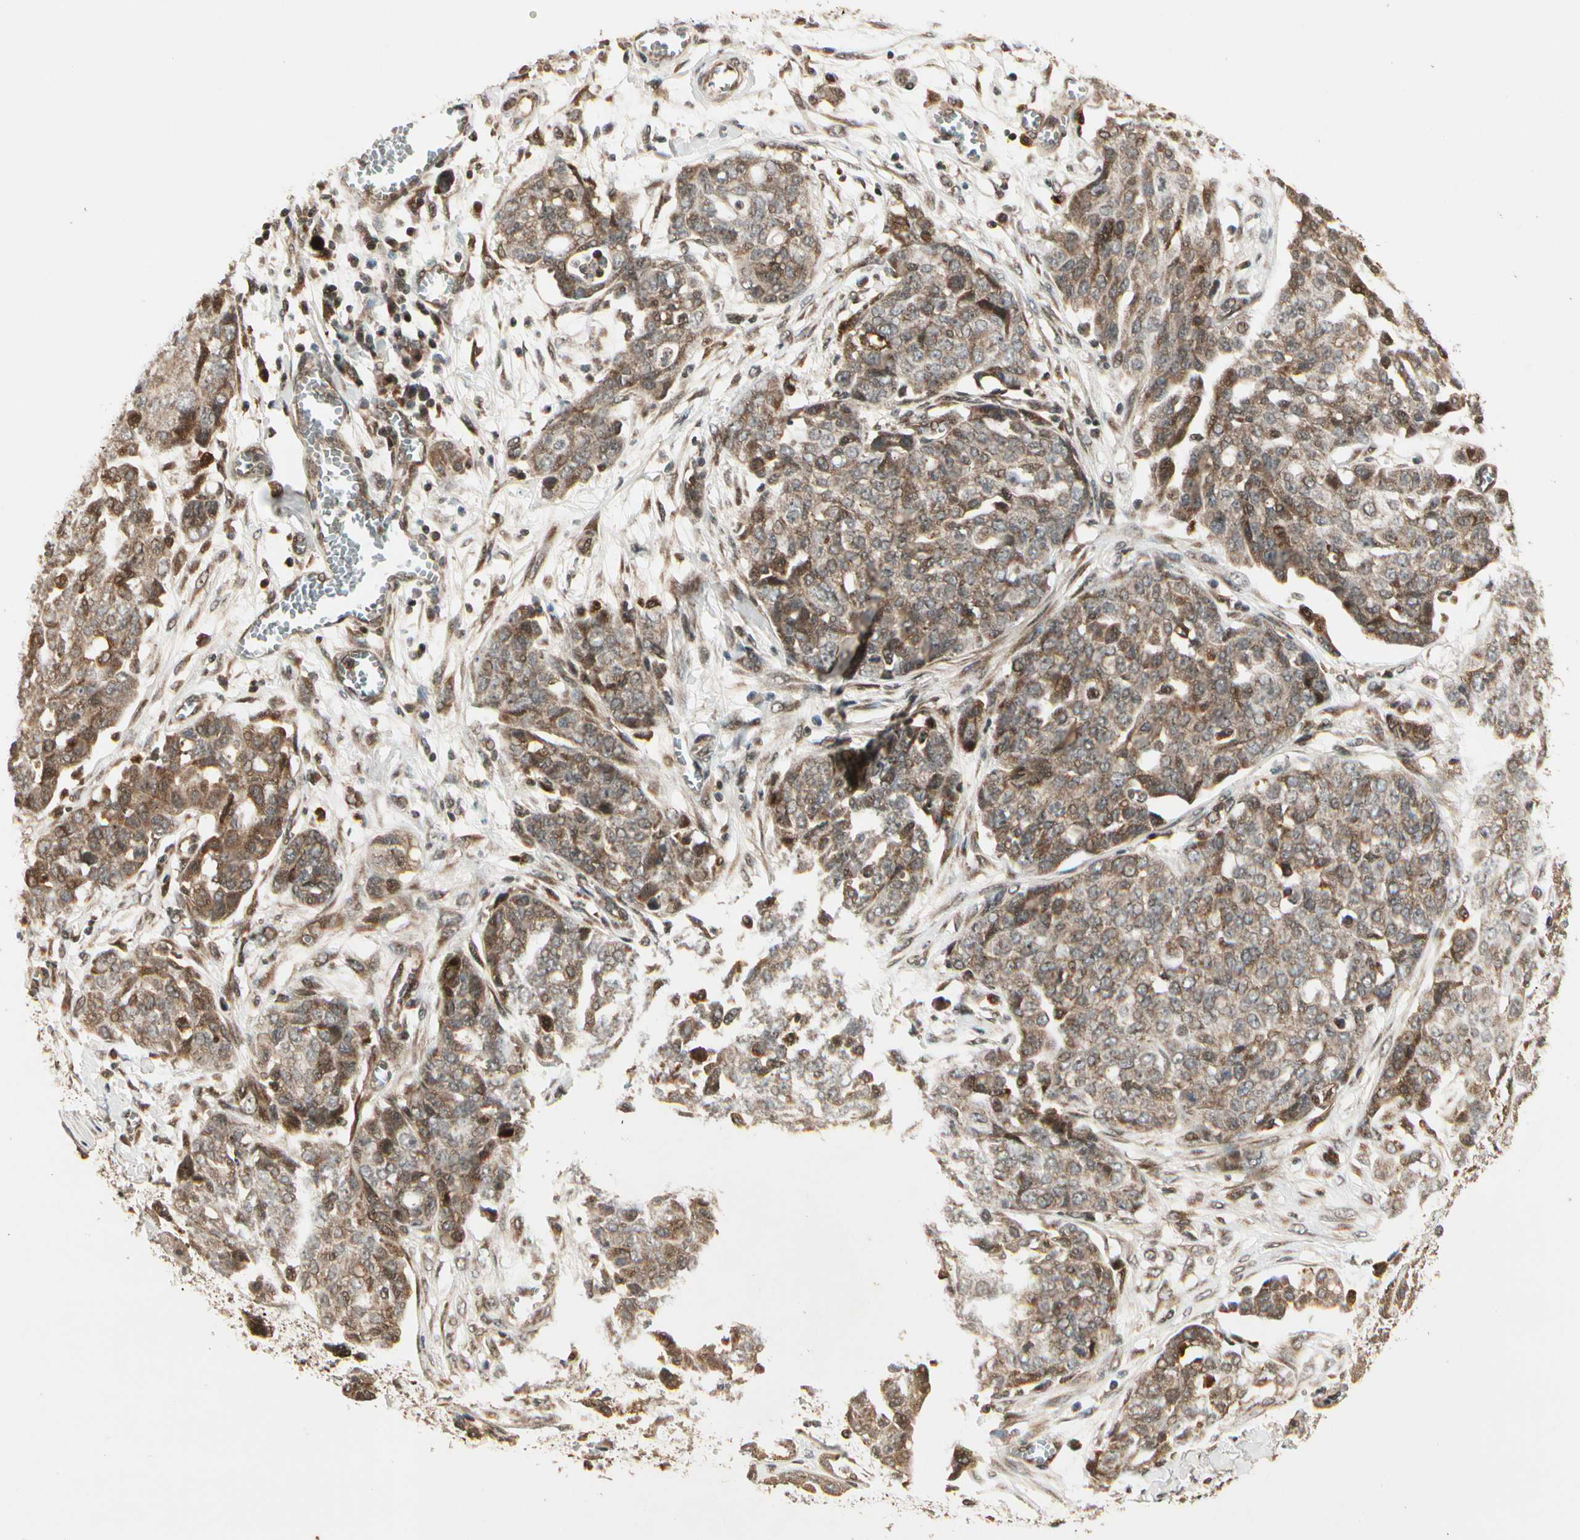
{"staining": {"intensity": "moderate", "quantity": ">75%", "location": "cytoplasmic/membranous"}, "tissue": "ovarian cancer", "cell_type": "Tumor cells", "image_type": "cancer", "snomed": [{"axis": "morphology", "description": "Cystadenocarcinoma, serous, NOS"}, {"axis": "topography", "description": "Soft tissue"}, {"axis": "topography", "description": "Ovary"}], "caption": "A brown stain shows moderate cytoplasmic/membranous expression of a protein in human ovarian serous cystadenocarcinoma tumor cells.", "gene": "GLUL", "patient": {"sex": "female", "age": 57}}